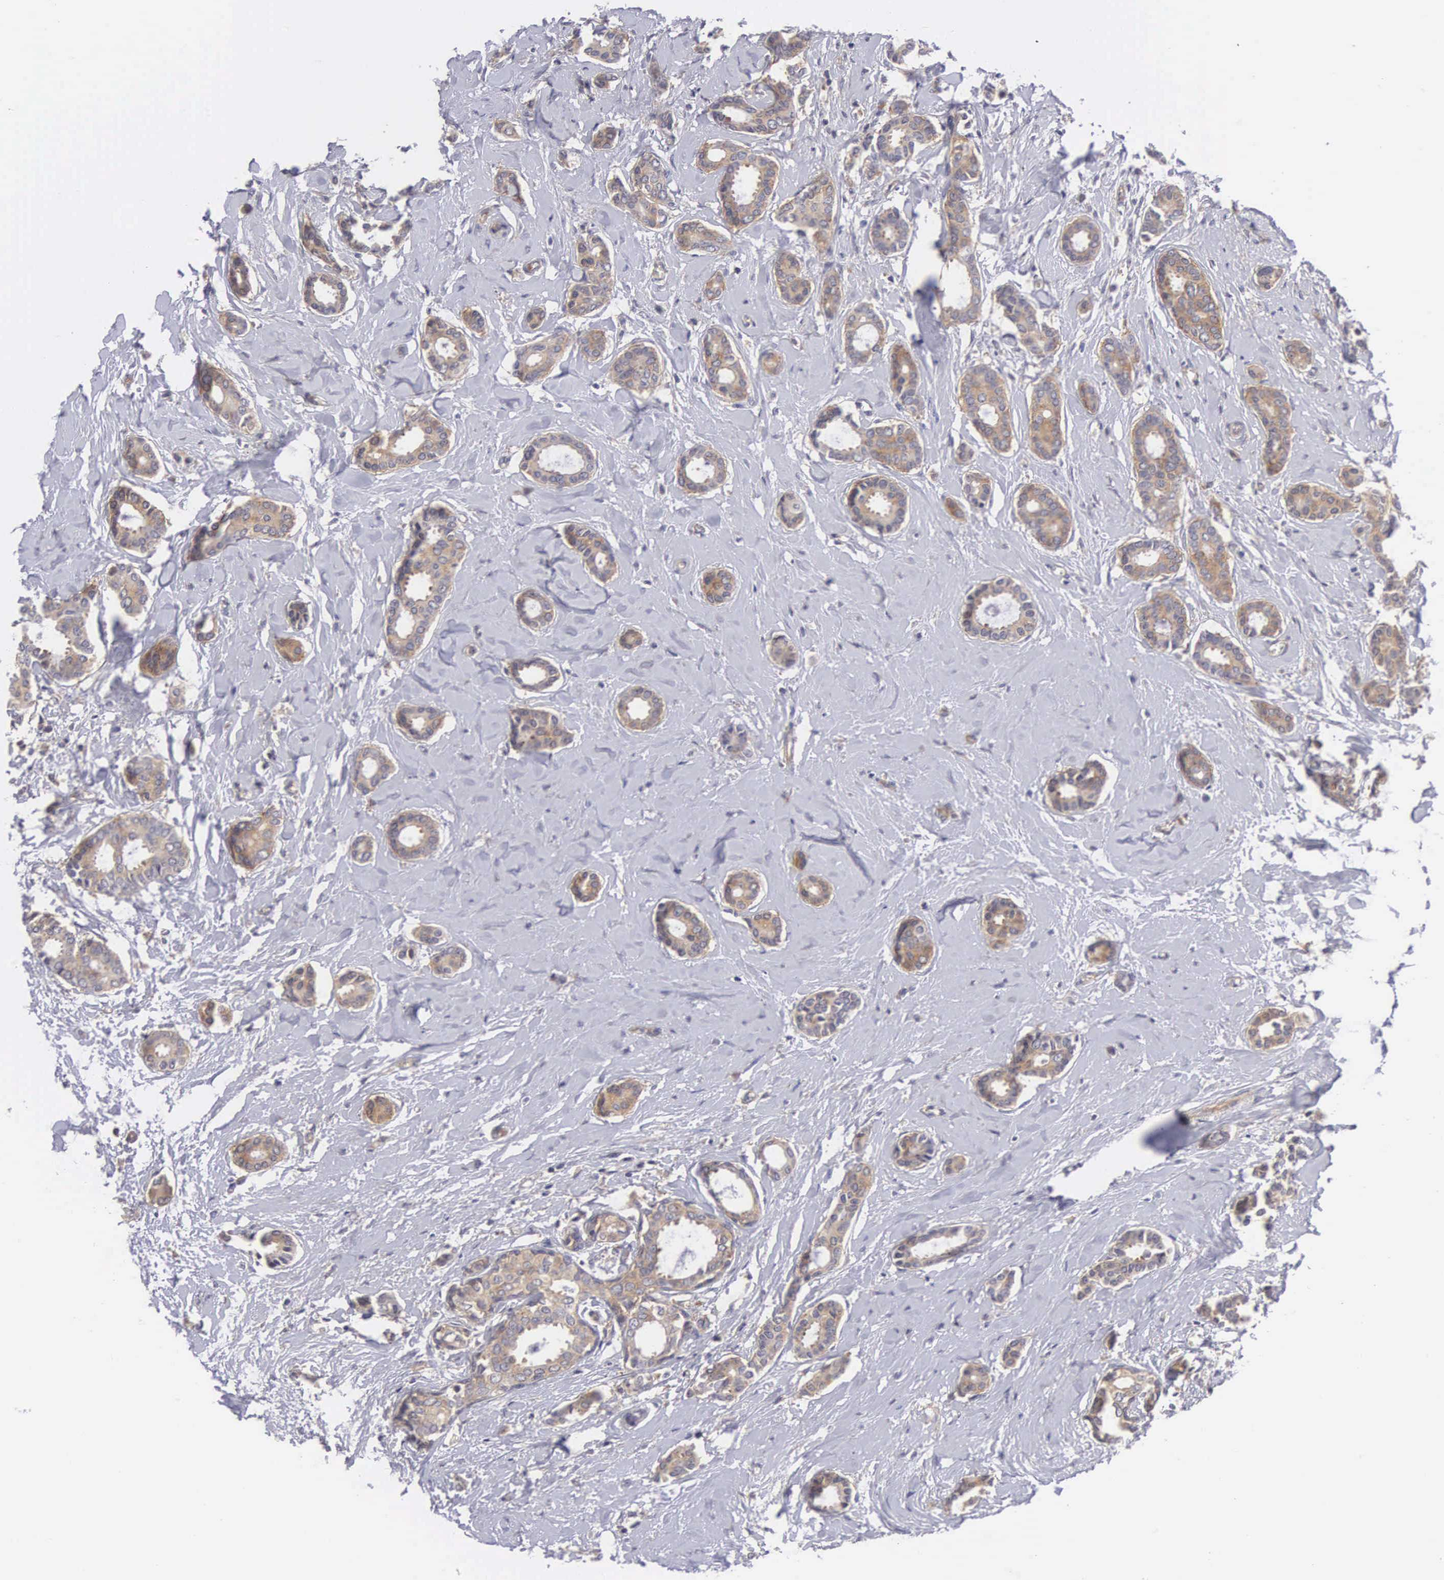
{"staining": {"intensity": "weak", "quantity": ">75%", "location": "cytoplasmic/membranous"}, "tissue": "breast cancer", "cell_type": "Tumor cells", "image_type": "cancer", "snomed": [{"axis": "morphology", "description": "Duct carcinoma"}, {"axis": "topography", "description": "Breast"}], "caption": "Immunohistochemical staining of human intraductal carcinoma (breast) reveals low levels of weak cytoplasmic/membranous protein positivity in approximately >75% of tumor cells.", "gene": "GRIPAP1", "patient": {"sex": "female", "age": 50}}